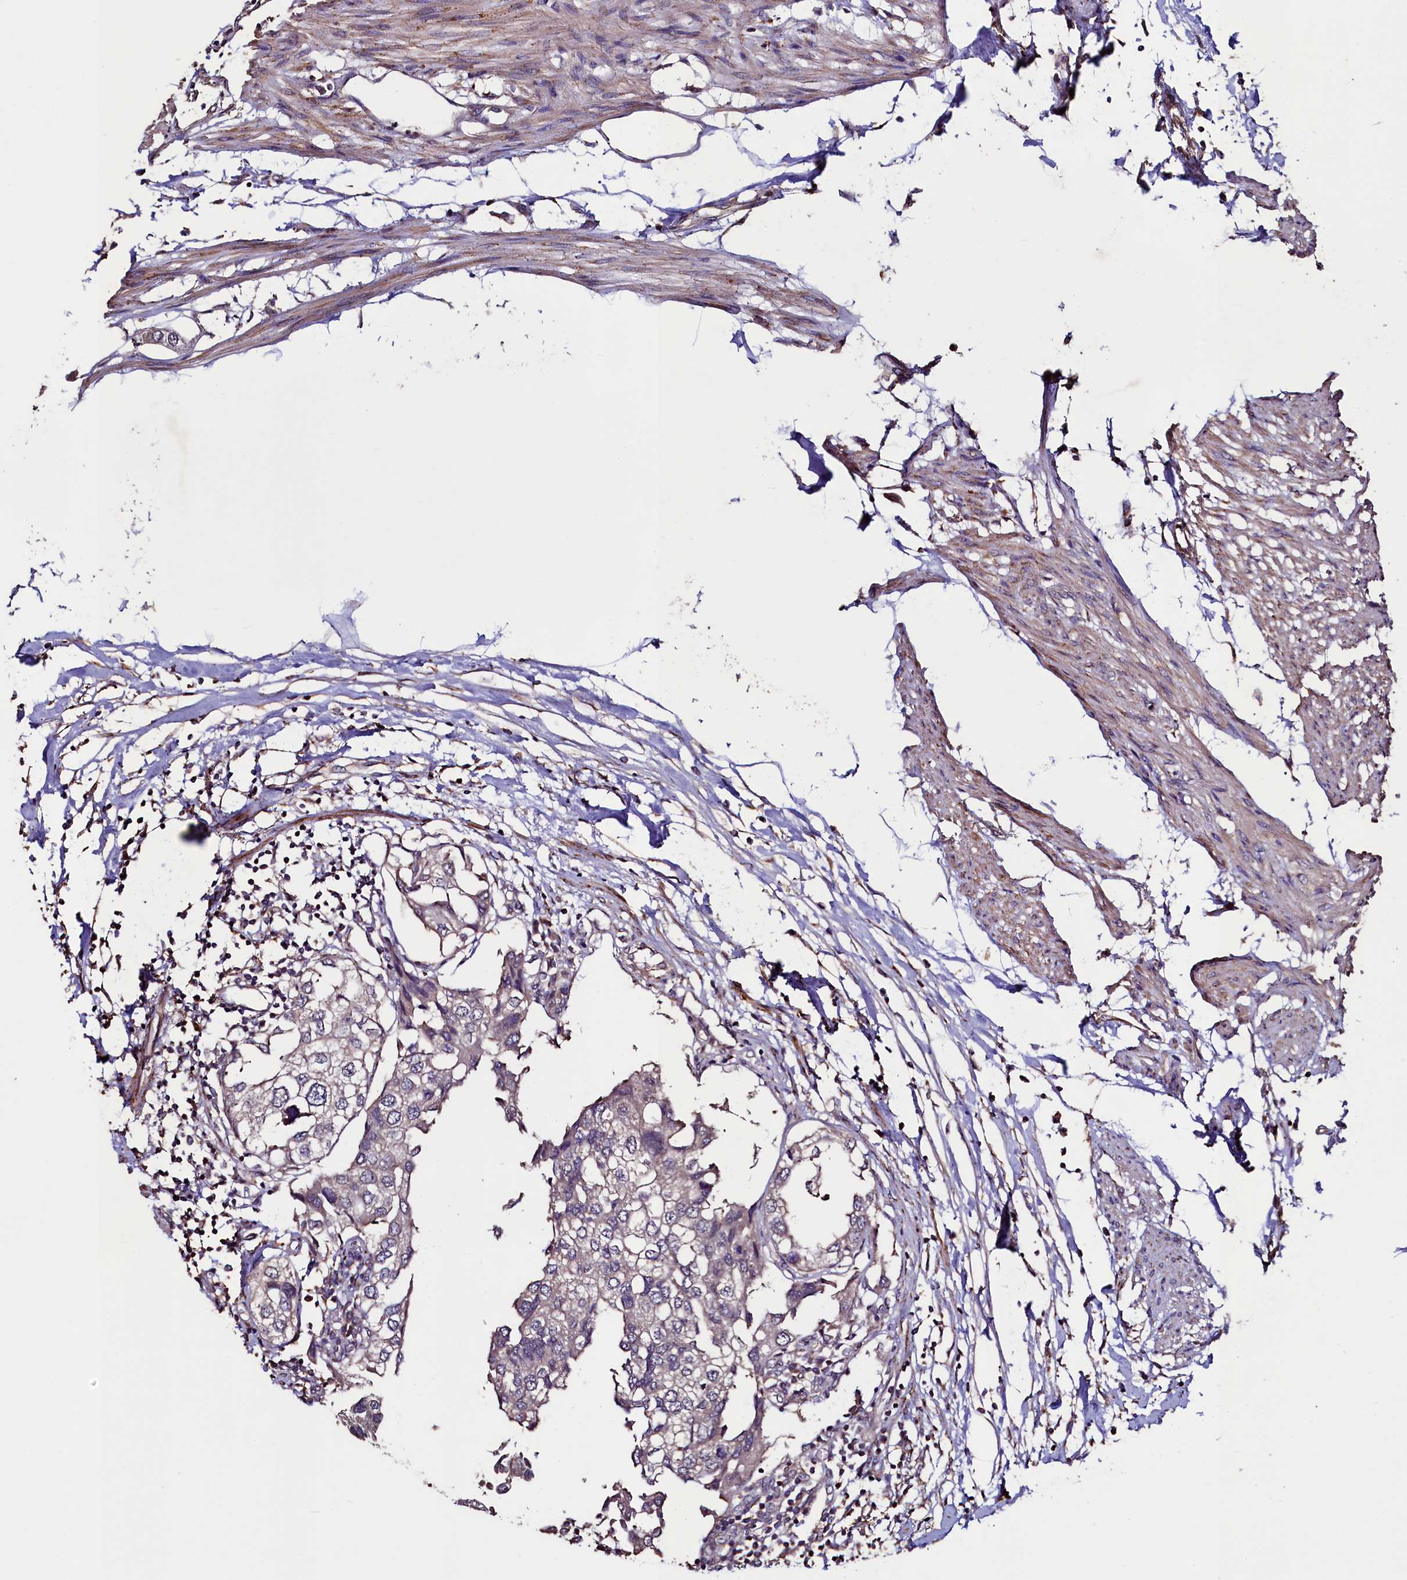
{"staining": {"intensity": "negative", "quantity": "none", "location": "none"}, "tissue": "urothelial cancer", "cell_type": "Tumor cells", "image_type": "cancer", "snomed": [{"axis": "morphology", "description": "Urothelial carcinoma, High grade"}, {"axis": "topography", "description": "Urinary bladder"}], "caption": "High power microscopy image of an IHC histopathology image of high-grade urothelial carcinoma, revealing no significant staining in tumor cells.", "gene": "RBFA", "patient": {"sex": "male", "age": 64}}